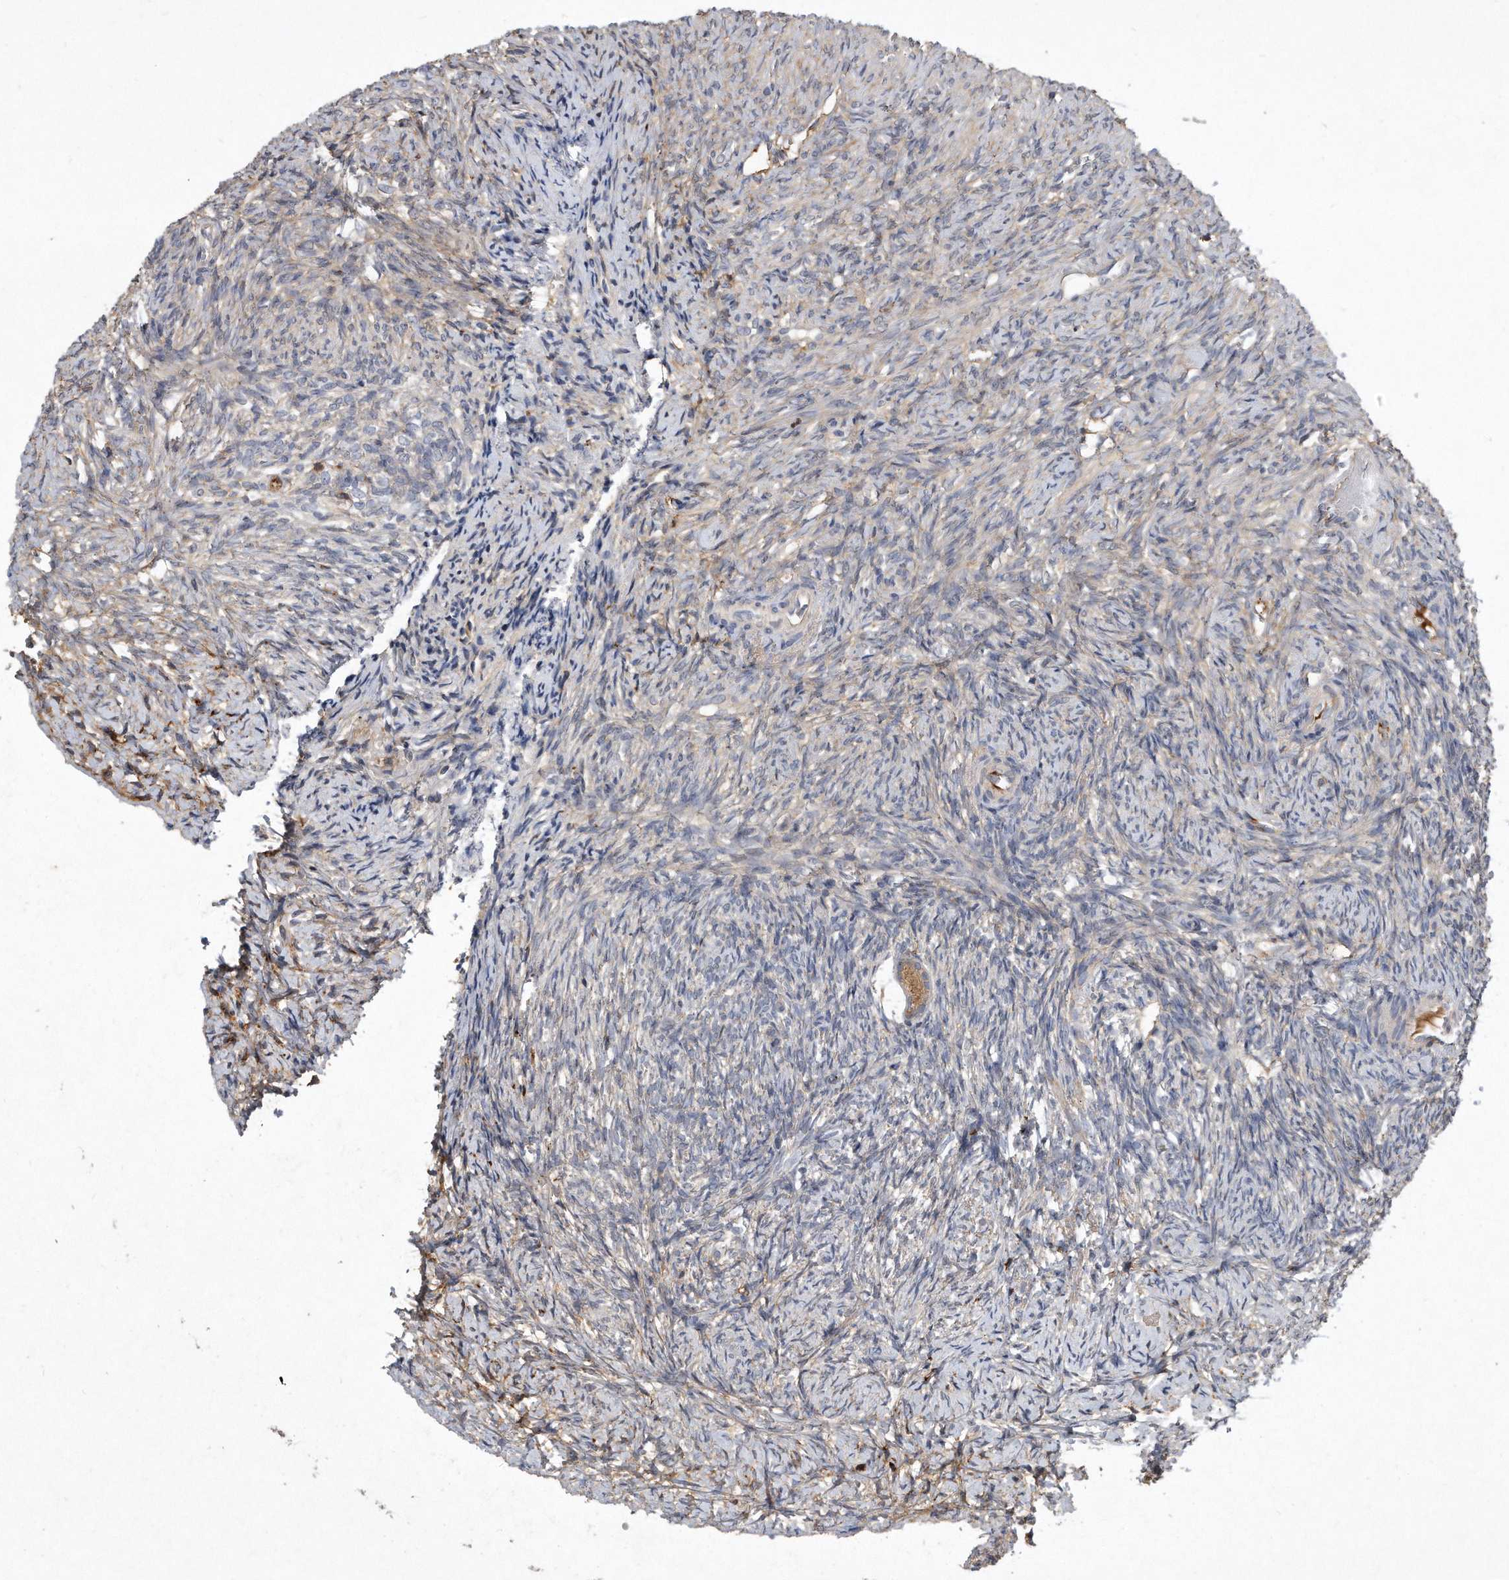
{"staining": {"intensity": "weak", "quantity": ">75%", "location": "cytoplasmic/membranous"}, "tissue": "ovary", "cell_type": "Follicle cells", "image_type": "normal", "snomed": [{"axis": "morphology", "description": "Normal tissue, NOS"}, {"axis": "topography", "description": "Ovary"}], "caption": "Protein expression analysis of normal ovary shows weak cytoplasmic/membranous staining in about >75% of follicle cells.", "gene": "PGBD2", "patient": {"sex": "female", "age": 41}}